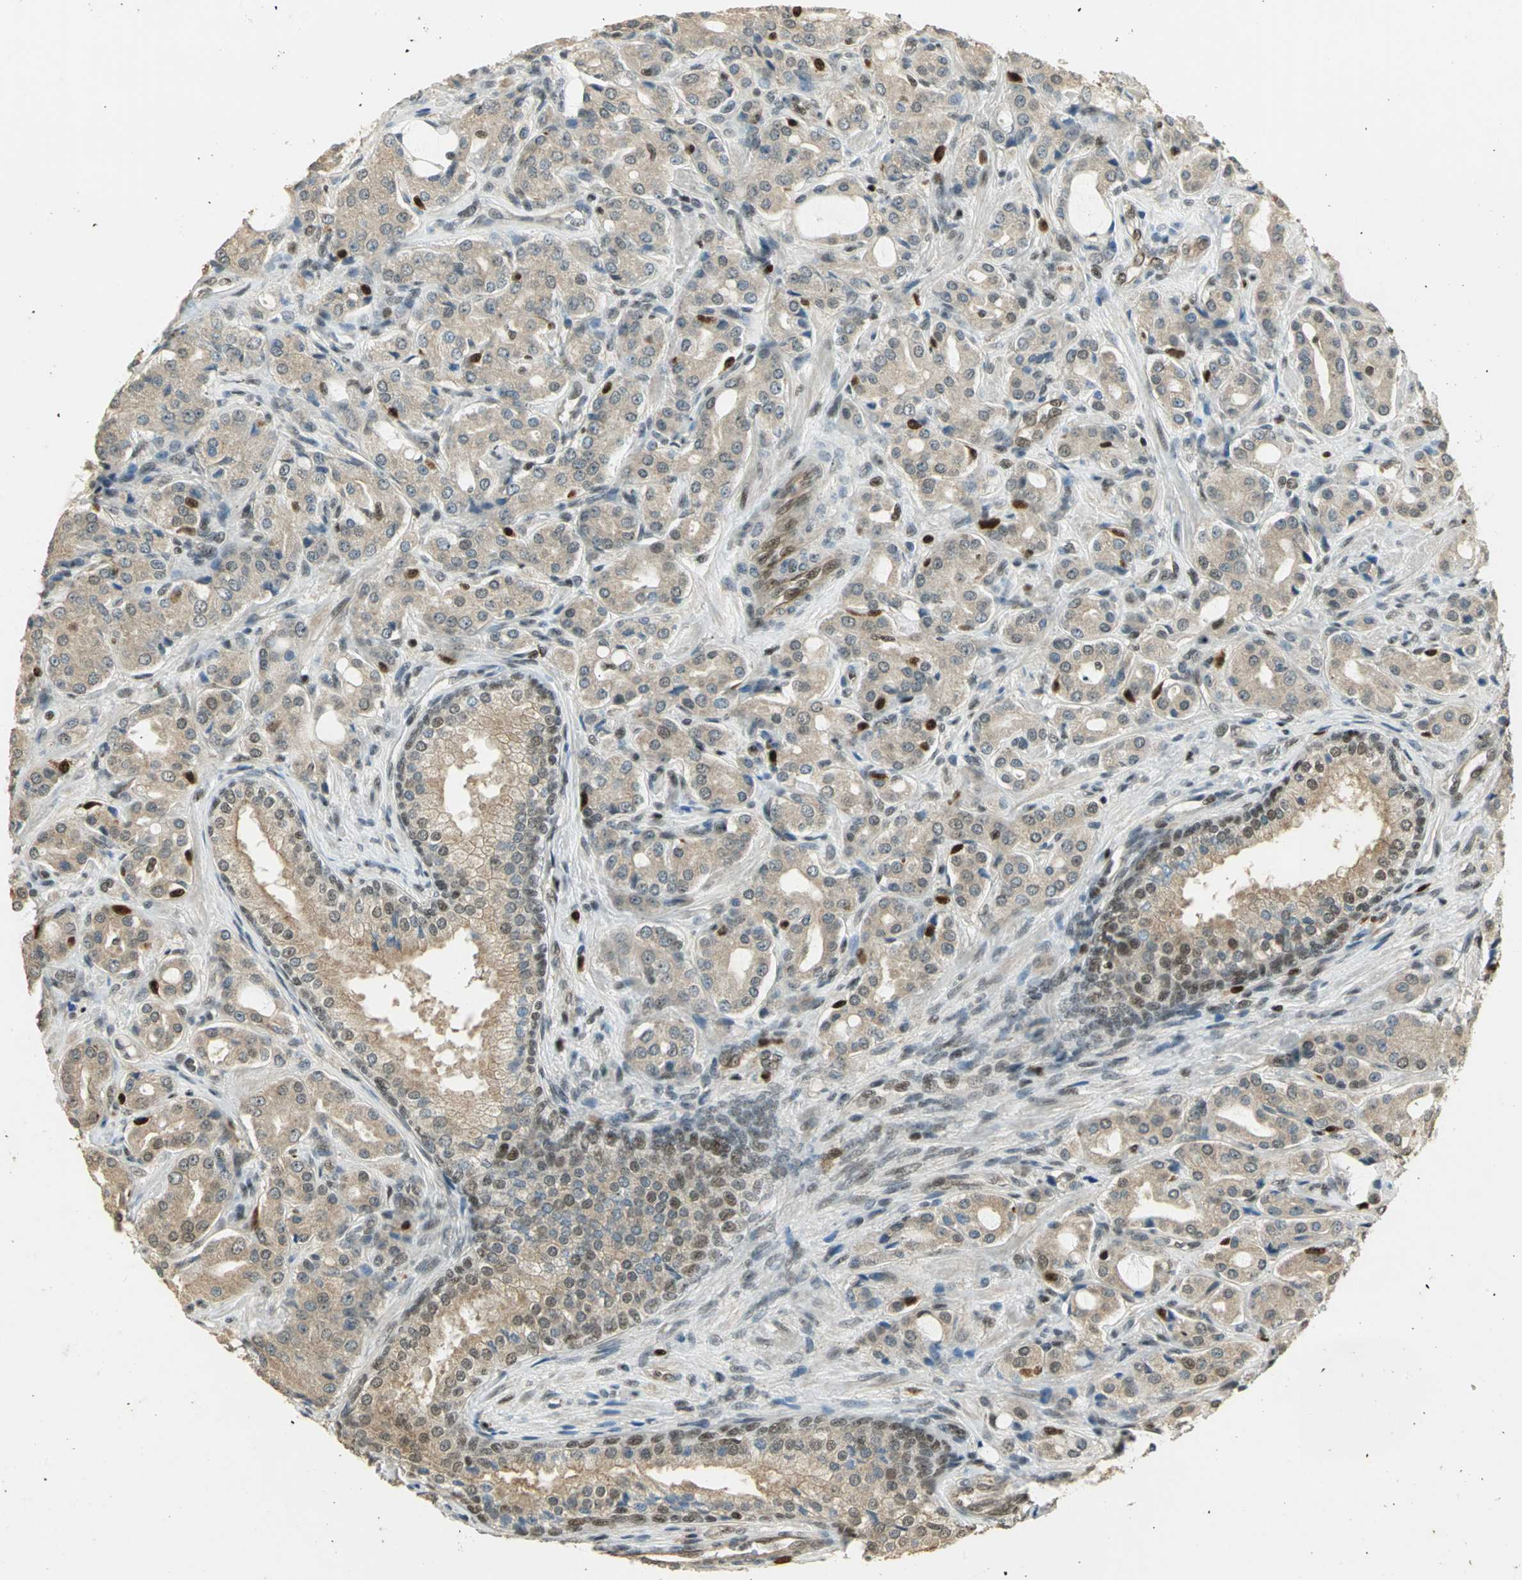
{"staining": {"intensity": "weak", "quantity": ">75%", "location": "cytoplasmic/membranous,nuclear"}, "tissue": "prostate cancer", "cell_type": "Tumor cells", "image_type": "cancer", "snomed": [{"axis": "morphology", "description": "Adenocarcinoma, High grade"}, {"axis": "topography", "description": "Prostate"}], "caption": "A brown stain shows weak cytoplasmic/membranous and nuclear positivity of a protein in human prostate high-grade adenocarcinoma tumor cells.", "gene": "ELF1", "patient": {"sex": "male", "age": 72}}